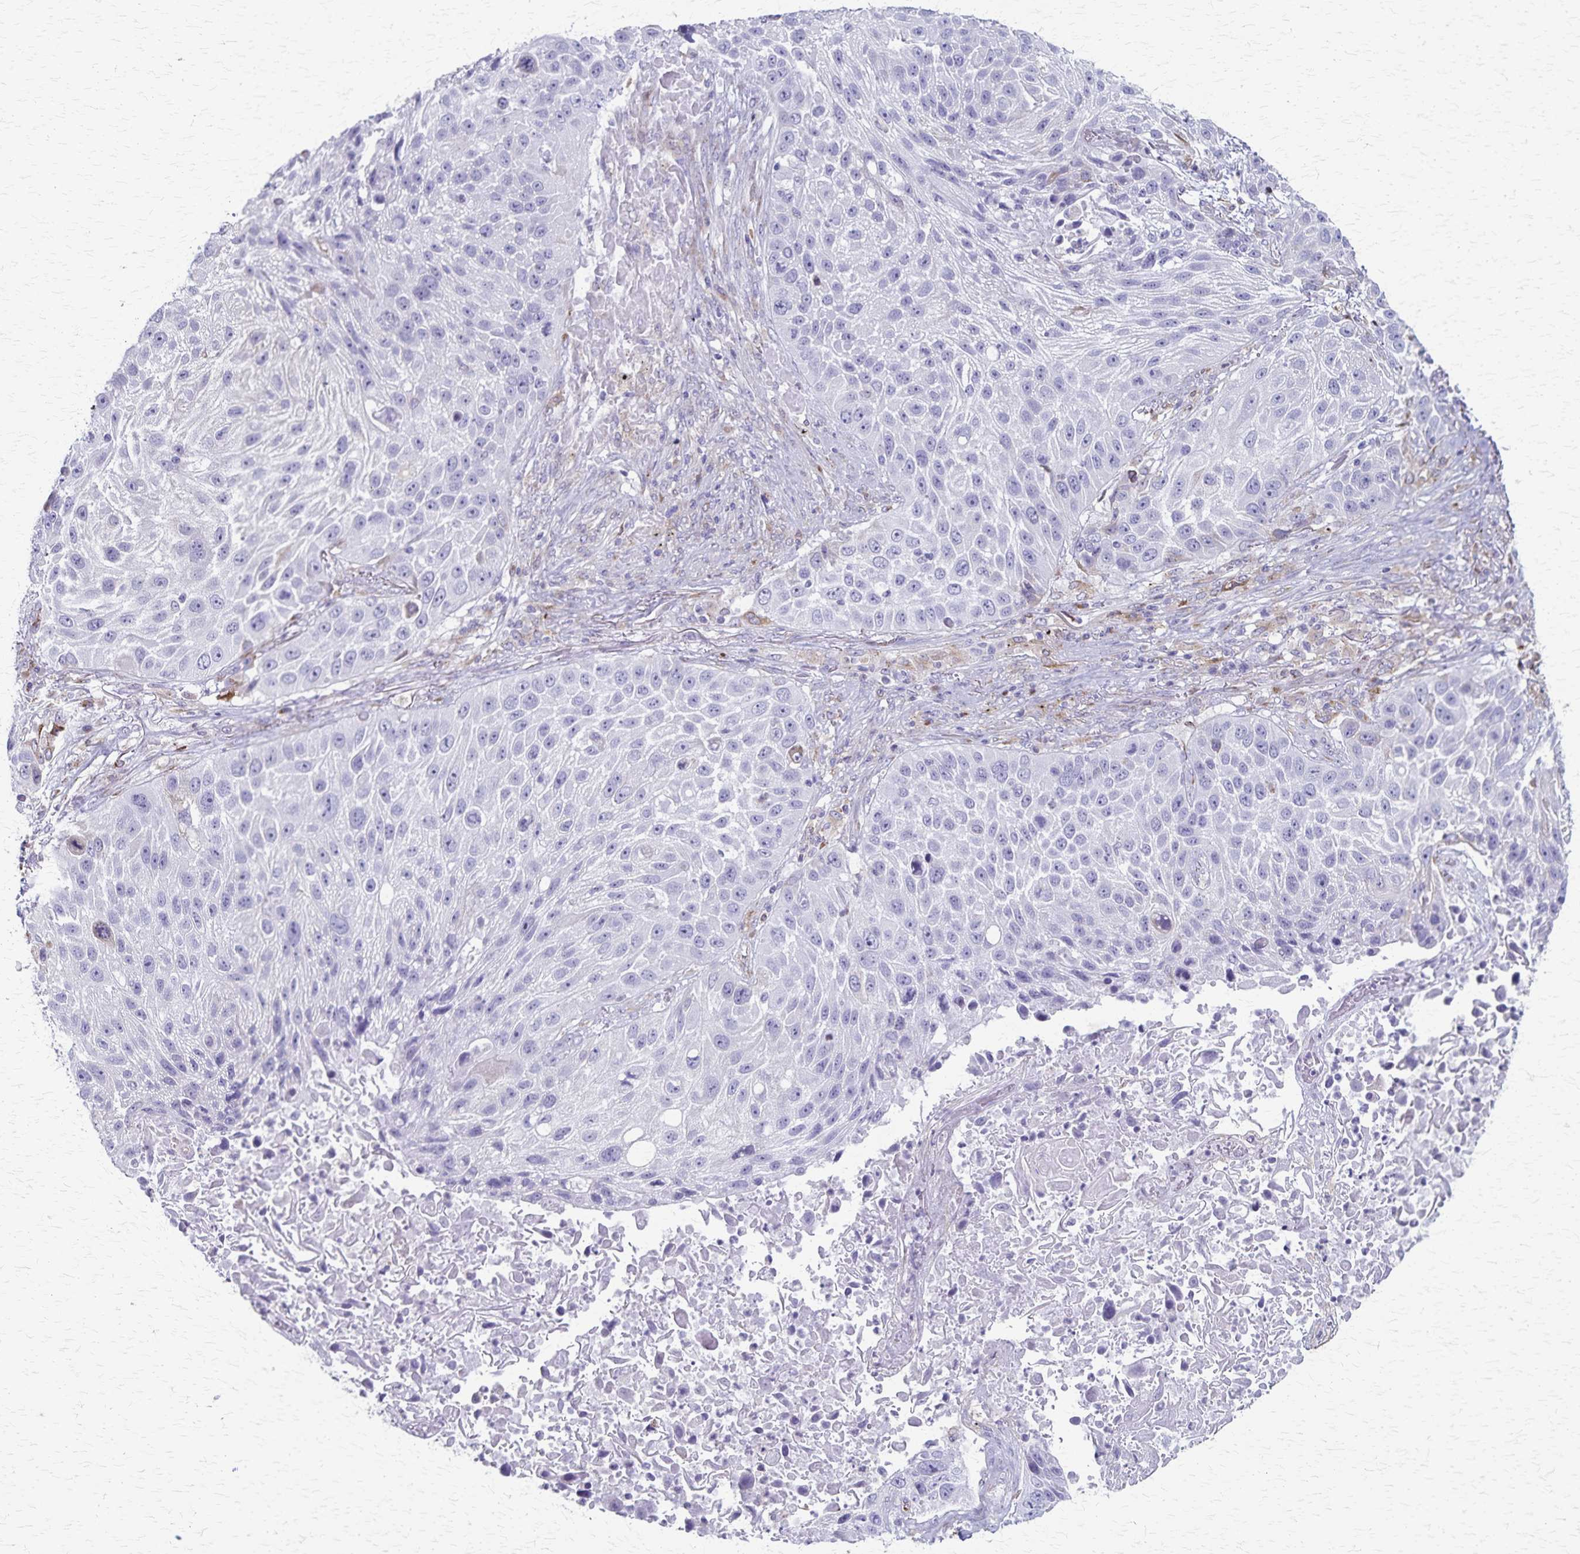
{"staining": {"intensity": "negative", "quantity": "none", "location": "none"}, "tissue": "lung cancer", "cell_type": "Tumor cells", "image_type": "cancer", "snomed": [{"axis": "morphology", "description": "Normal morphology"}, {"axis": "morphology", "description": "Squamous cell carcinoma, NOS"}, {"axis": "topography", "description": "Lymph node"}, {"axis": "topography", "description": "Lung"}], "caption": "A high-resolution micrograph shows IHC staining of lung squamous cell carcinoma, which displays no significant staining in tumor cells.", "gene": "MCFD2", "patient": {"sex": "male", "age": 67}}